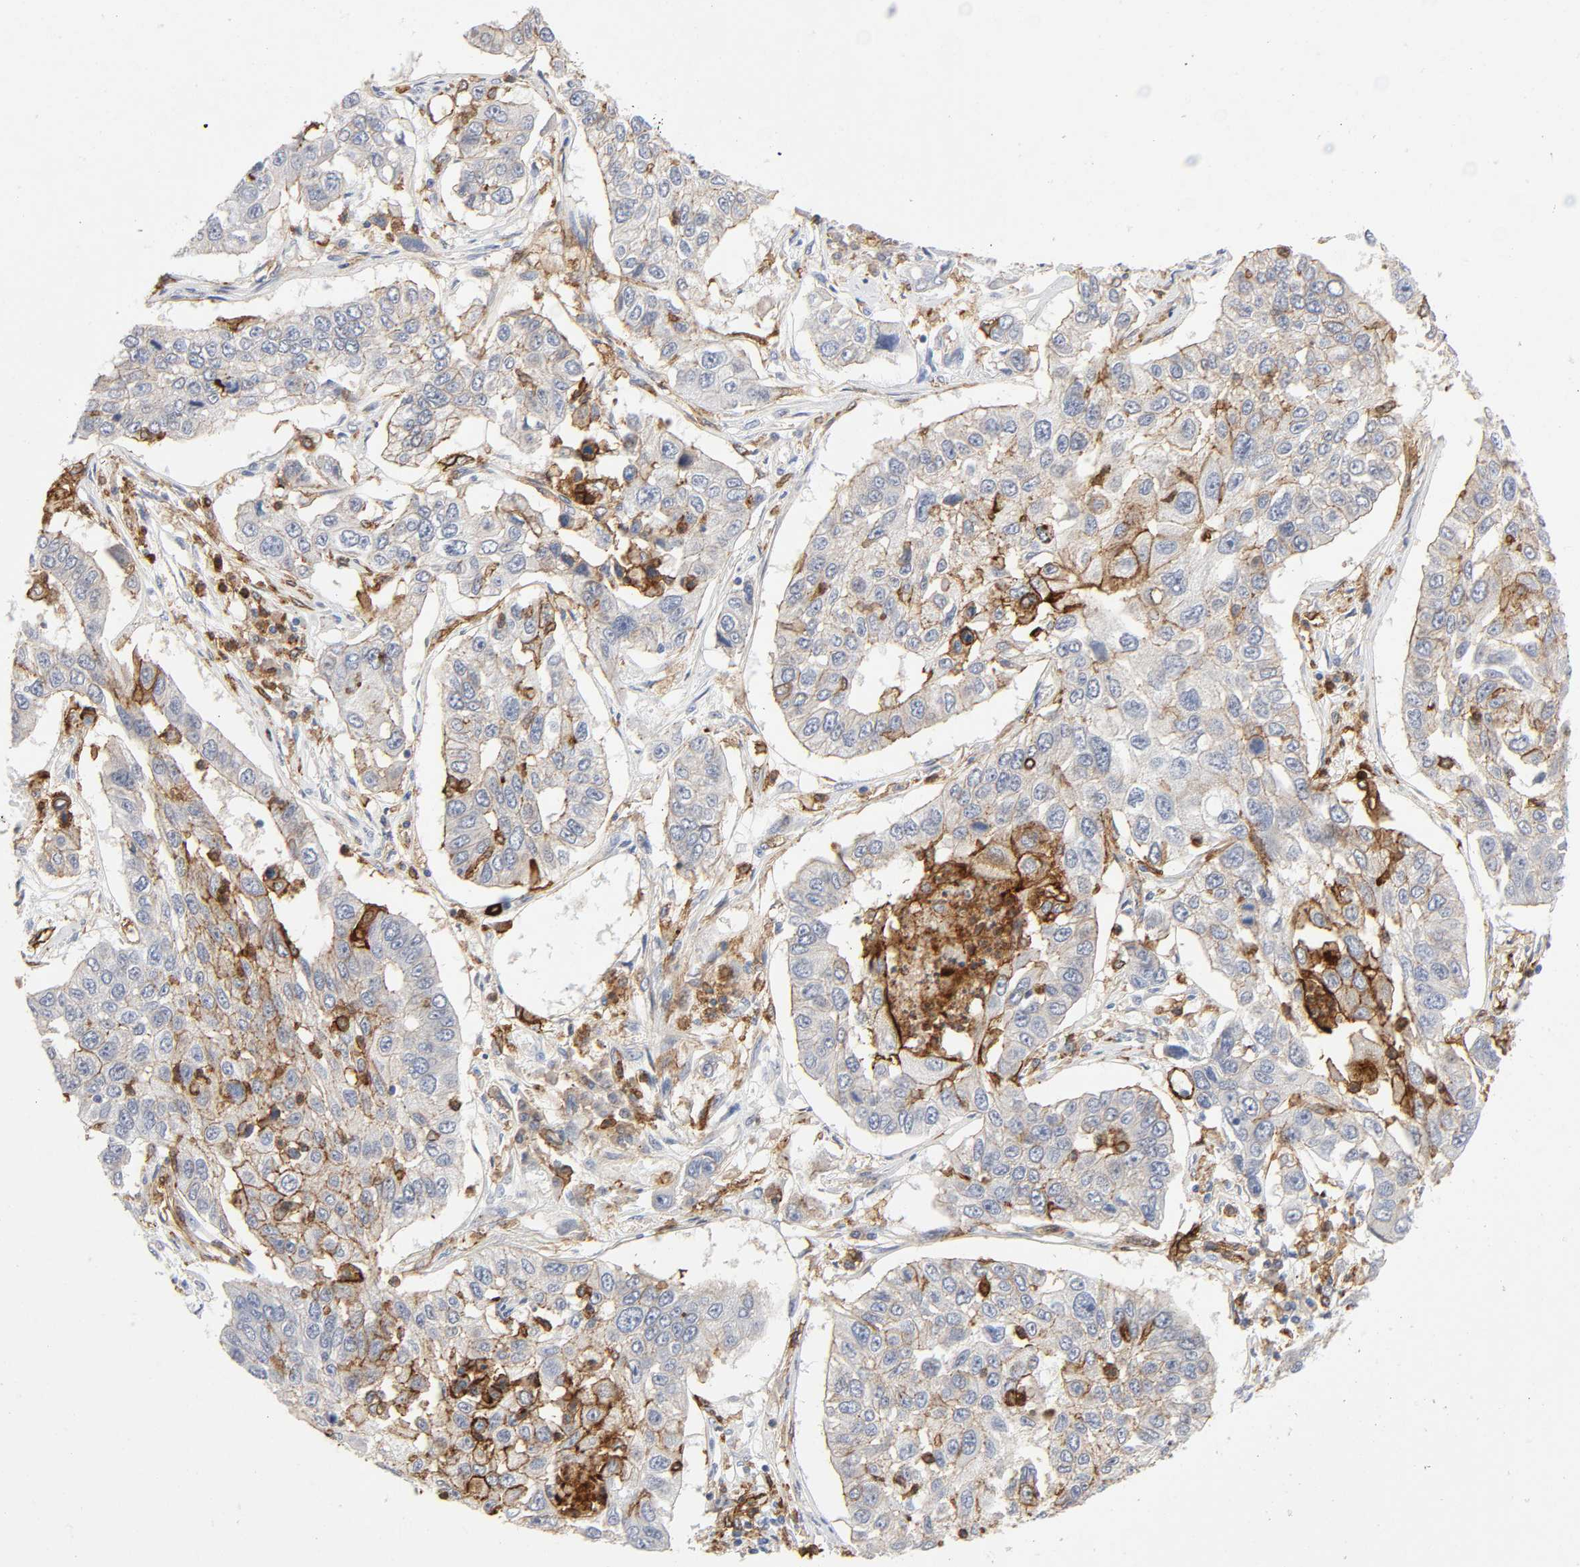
{"staining": {"intensity": "moderate", "quantity": "<25%", "location": "cytoplasmic/membranous"}, "tissue": "lung cancer", "cell_type": "Tumor cells", "image_type": "cancer", "snomed": [{"axis": "morphology", "description": "Squamous cell carcinoma, NOS"}, {"axis": "topography", "description": "Lung"}], "caption": "Protein staining demonstrates moderate cytoplasmic/membranous positivity in approximately <25% of tumor cells in lung cancer.", "gene": "LYN", "patient": {"sex": "male", "age": 71}}